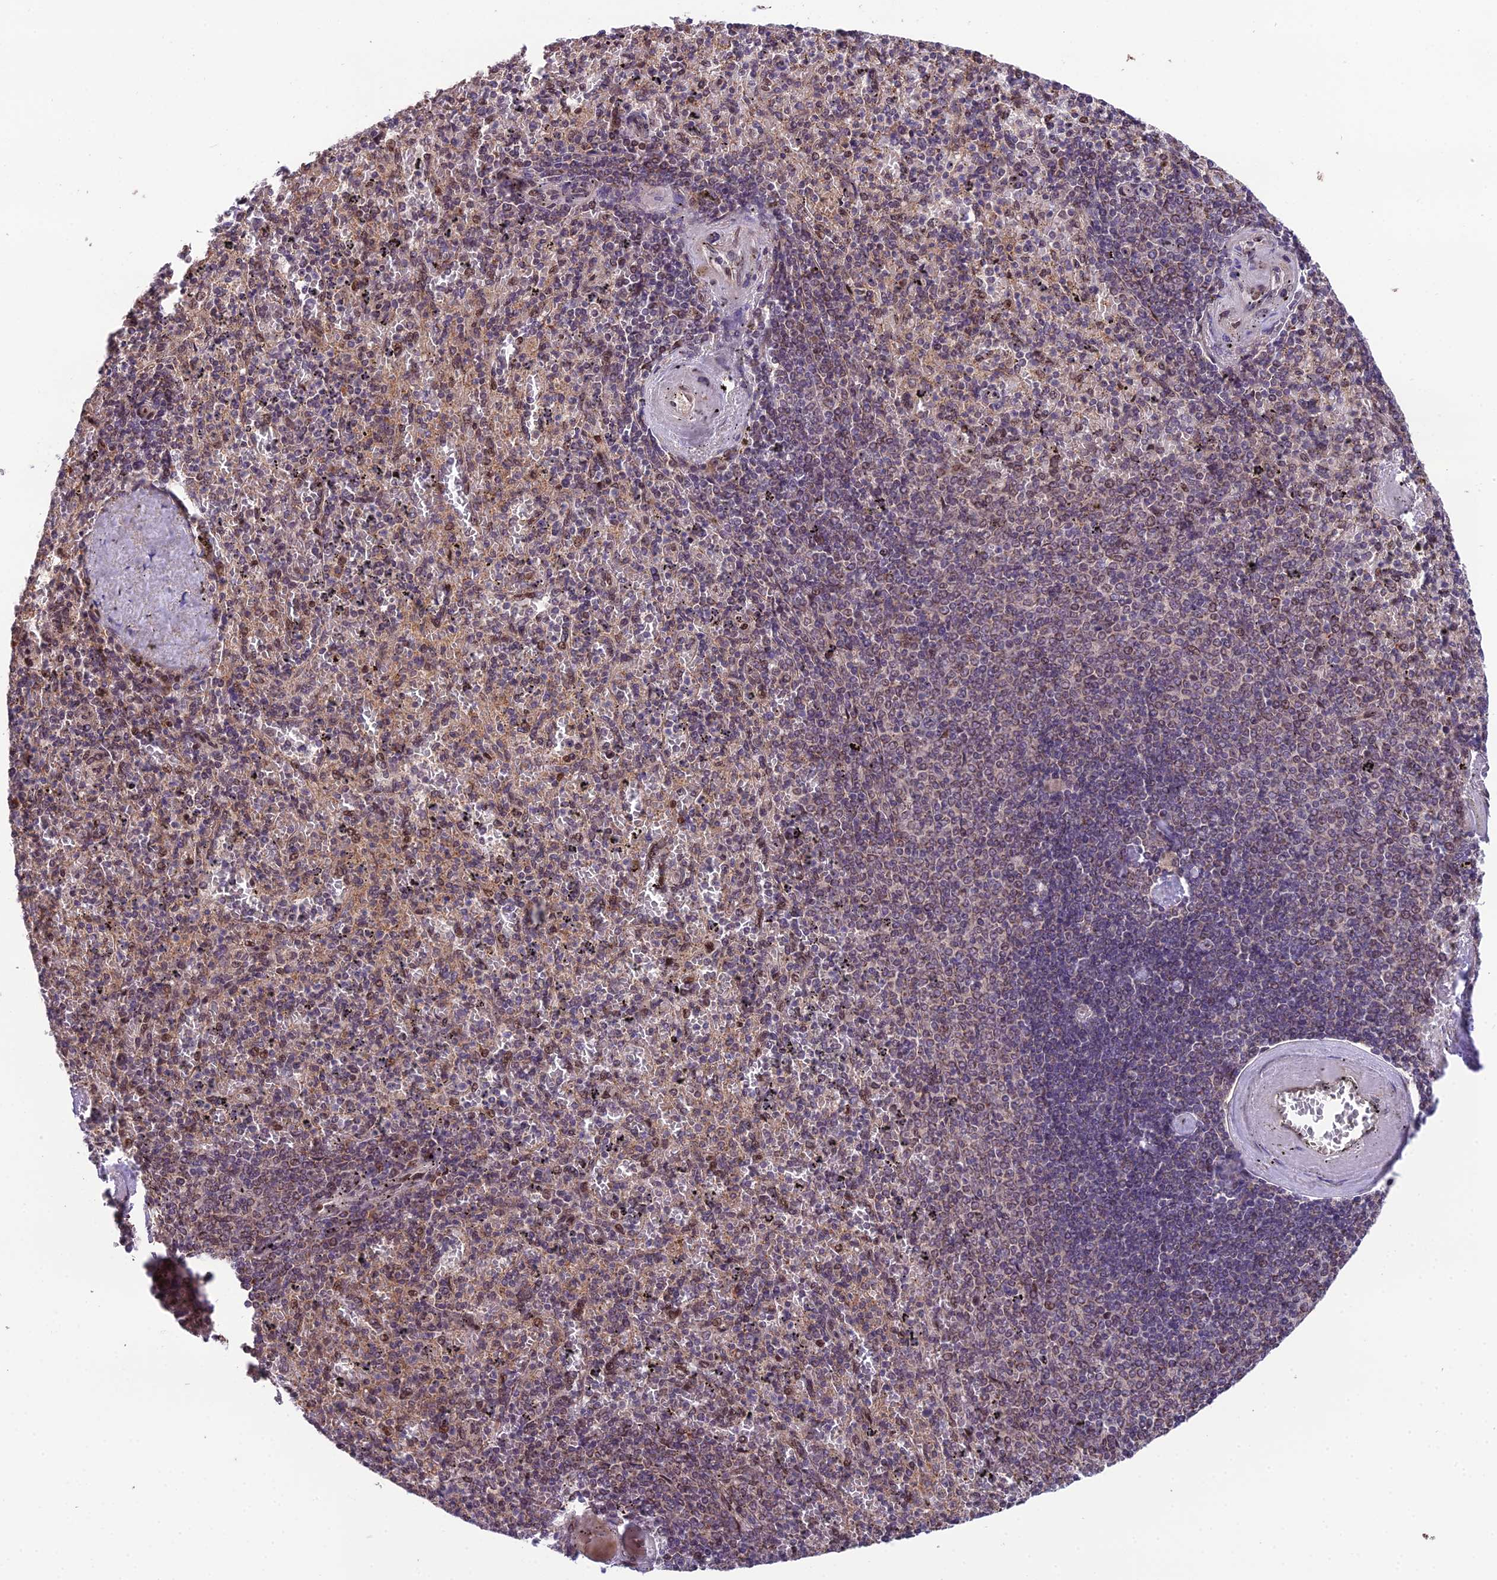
{"staining": {"intensity": "moderate", "quantity": "<25%", "location": "nuclear"}, "tissue": "spleen", "cell_type": "Cells in red pulp", "image_type": "normal", "snomed": [{"axis": "morphology", "description": "Normal tissue, NOS"}, {"axis": "topography", "description": "Spleen"}], "caption": "Cells in red pulp show low levels of moderate nuclear expression in about <25% of cells in unremarkable spleen.", "gene": "CYP2R1", "patient": {"sex": "male", "age": 82}}